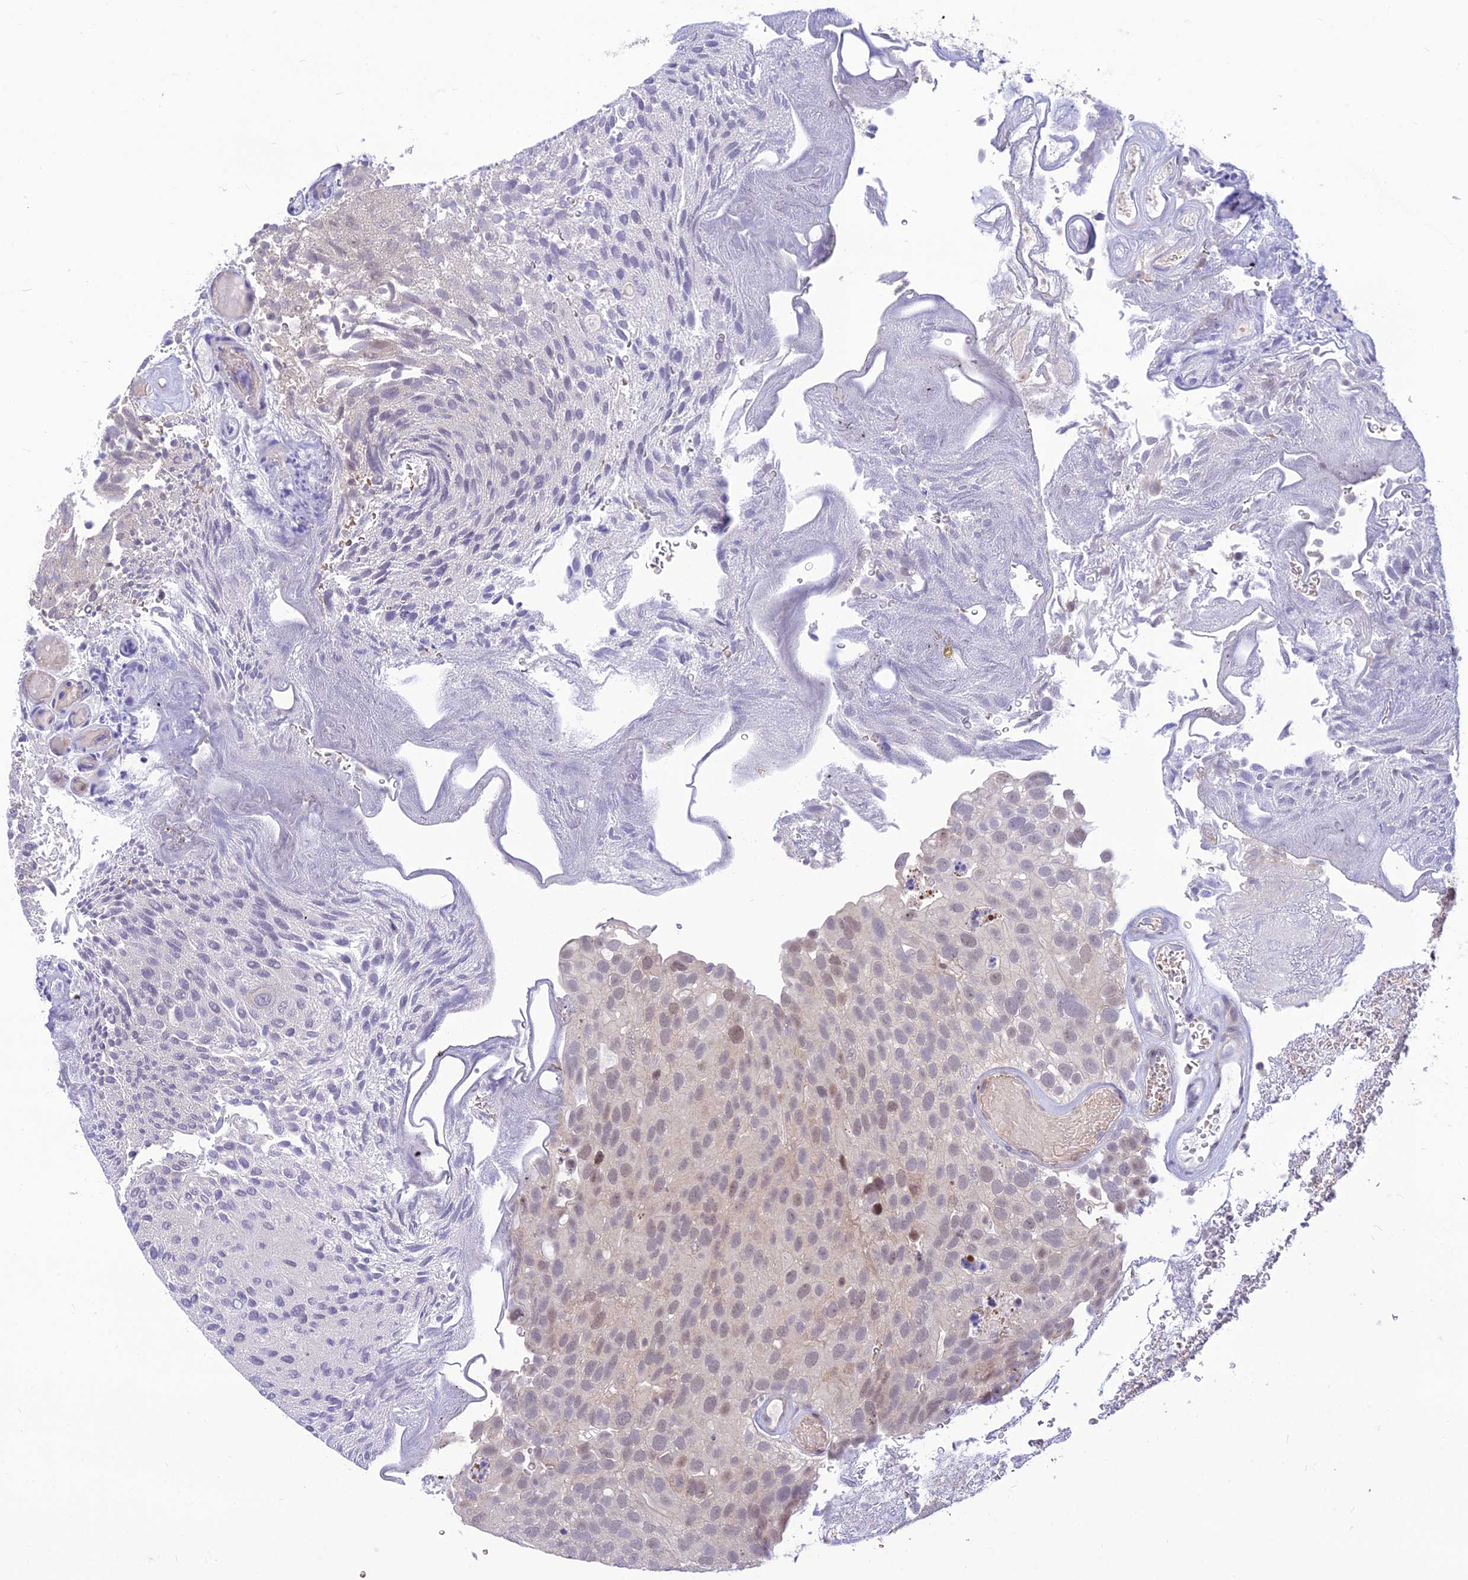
{"staining": {"intensity": "moderate", "quantity": "<25%", "location": "nuclear"}, "tissue": "urothelial cancer", "cell_type": "Tumor cells", "image_type": "cancer", "snomed": [{"axis": "morphology", "description": "Urothelial carcinoma, Low grade"}, {"axis": "topography", "description": "Urinary bladder"}], "caption": "Low-grade urothelial carcinoma tissue reveals moderate nuclear expression in about <25% of tumor cells", "gene": "ASPDH", "patient": {"sex": "male", "age": 78}}